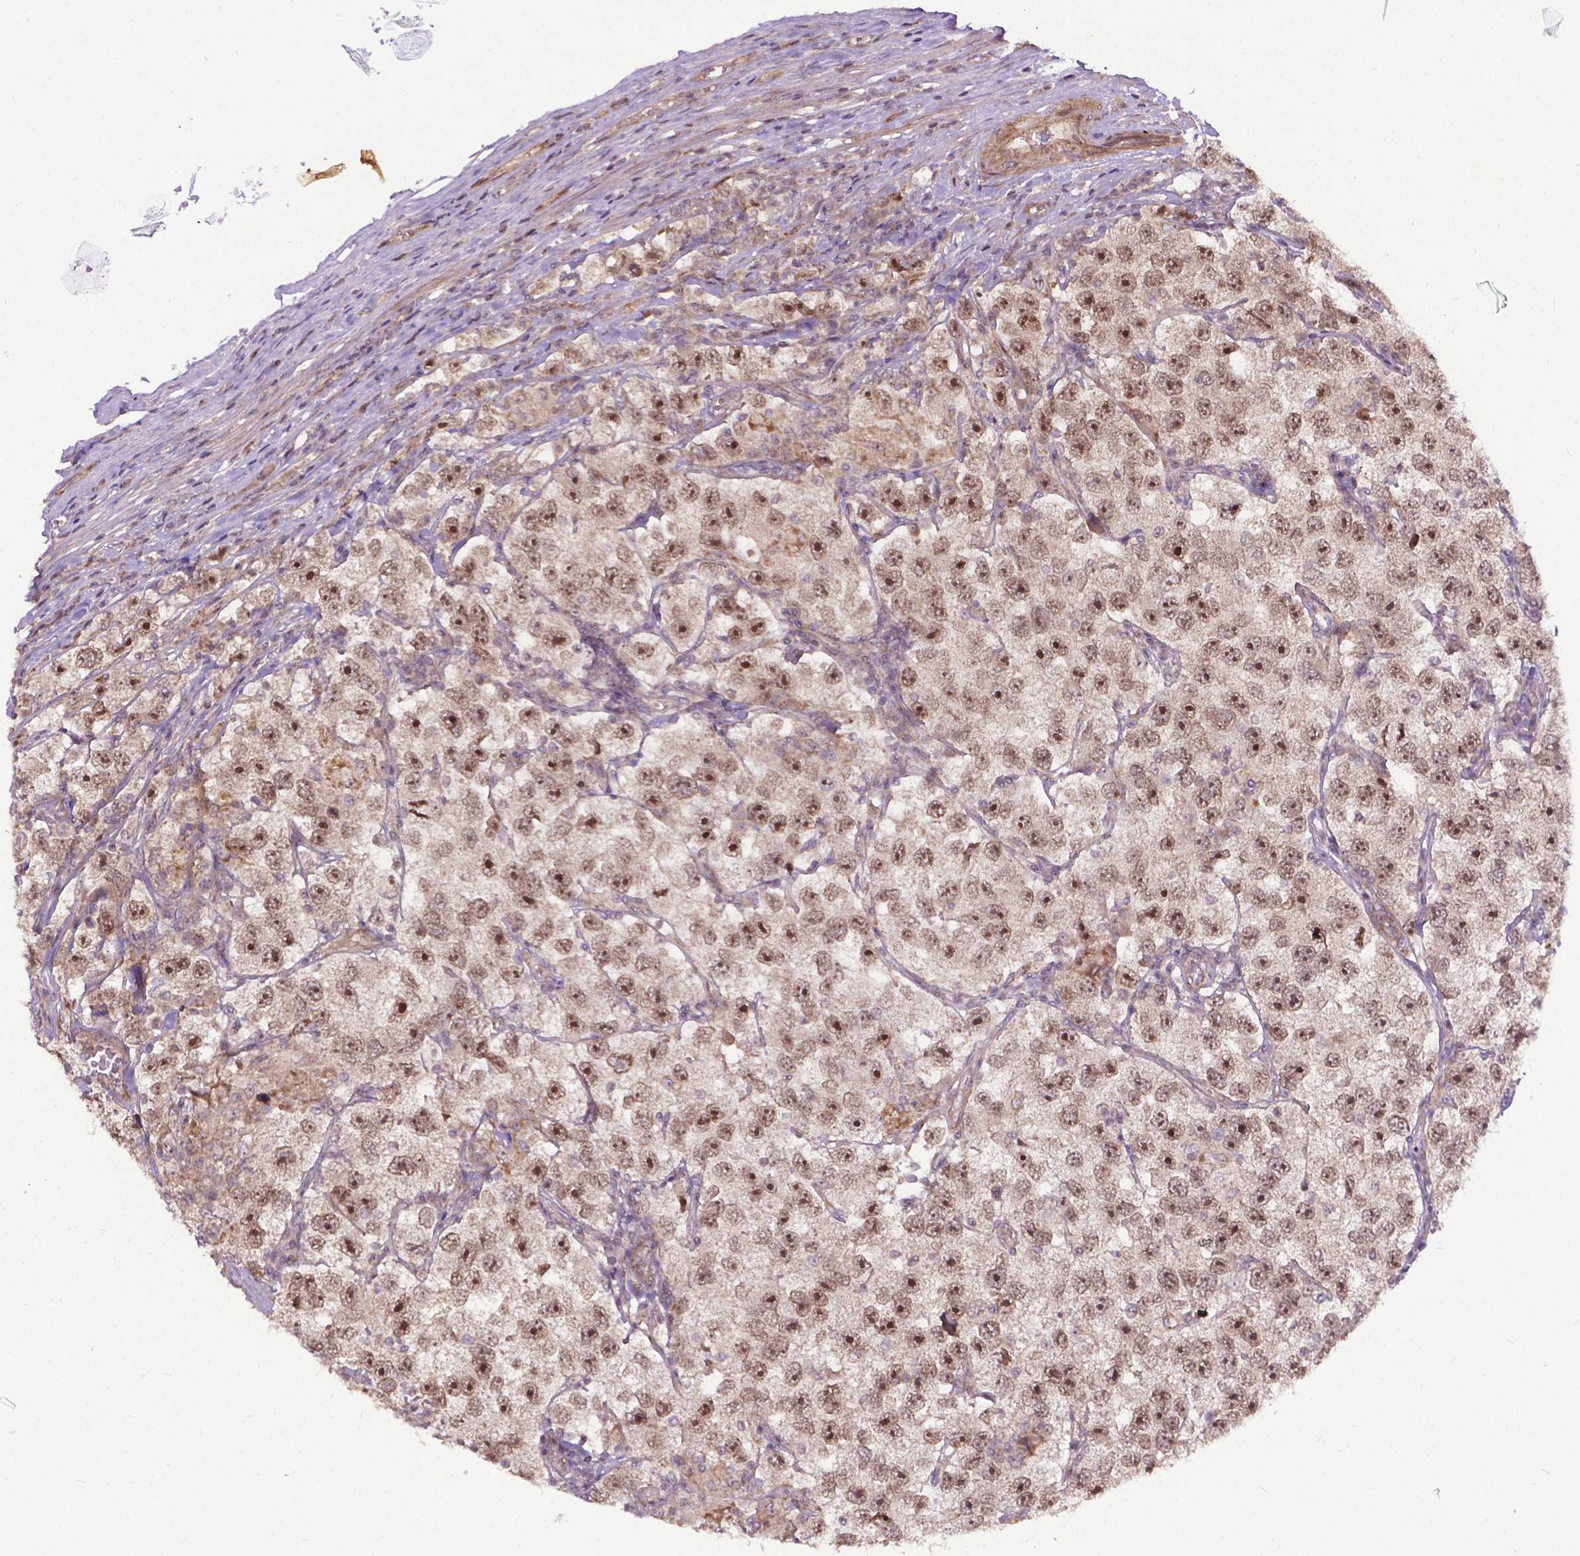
{"staining": {"intensity": "strong", "quantity": ">75%", "location": "nuclear"}, "tissue": "testis cancer", "cell_type": "Tumor cells", "image_type": "cancer", "snomed": [{"axis": "morphology", "description": "Seminoma, NOS"}, {"axis": "topography", "description": "Testis"}], "caption": "Seminoma (testis) stained with DAB (3,3'-diaminobenzidine) IHC displays high levels of strong nuclear positivity in approximately >75% of tumor cells.", "gene": "PARP3", "patient": {"sex": "male", "age": 26}}